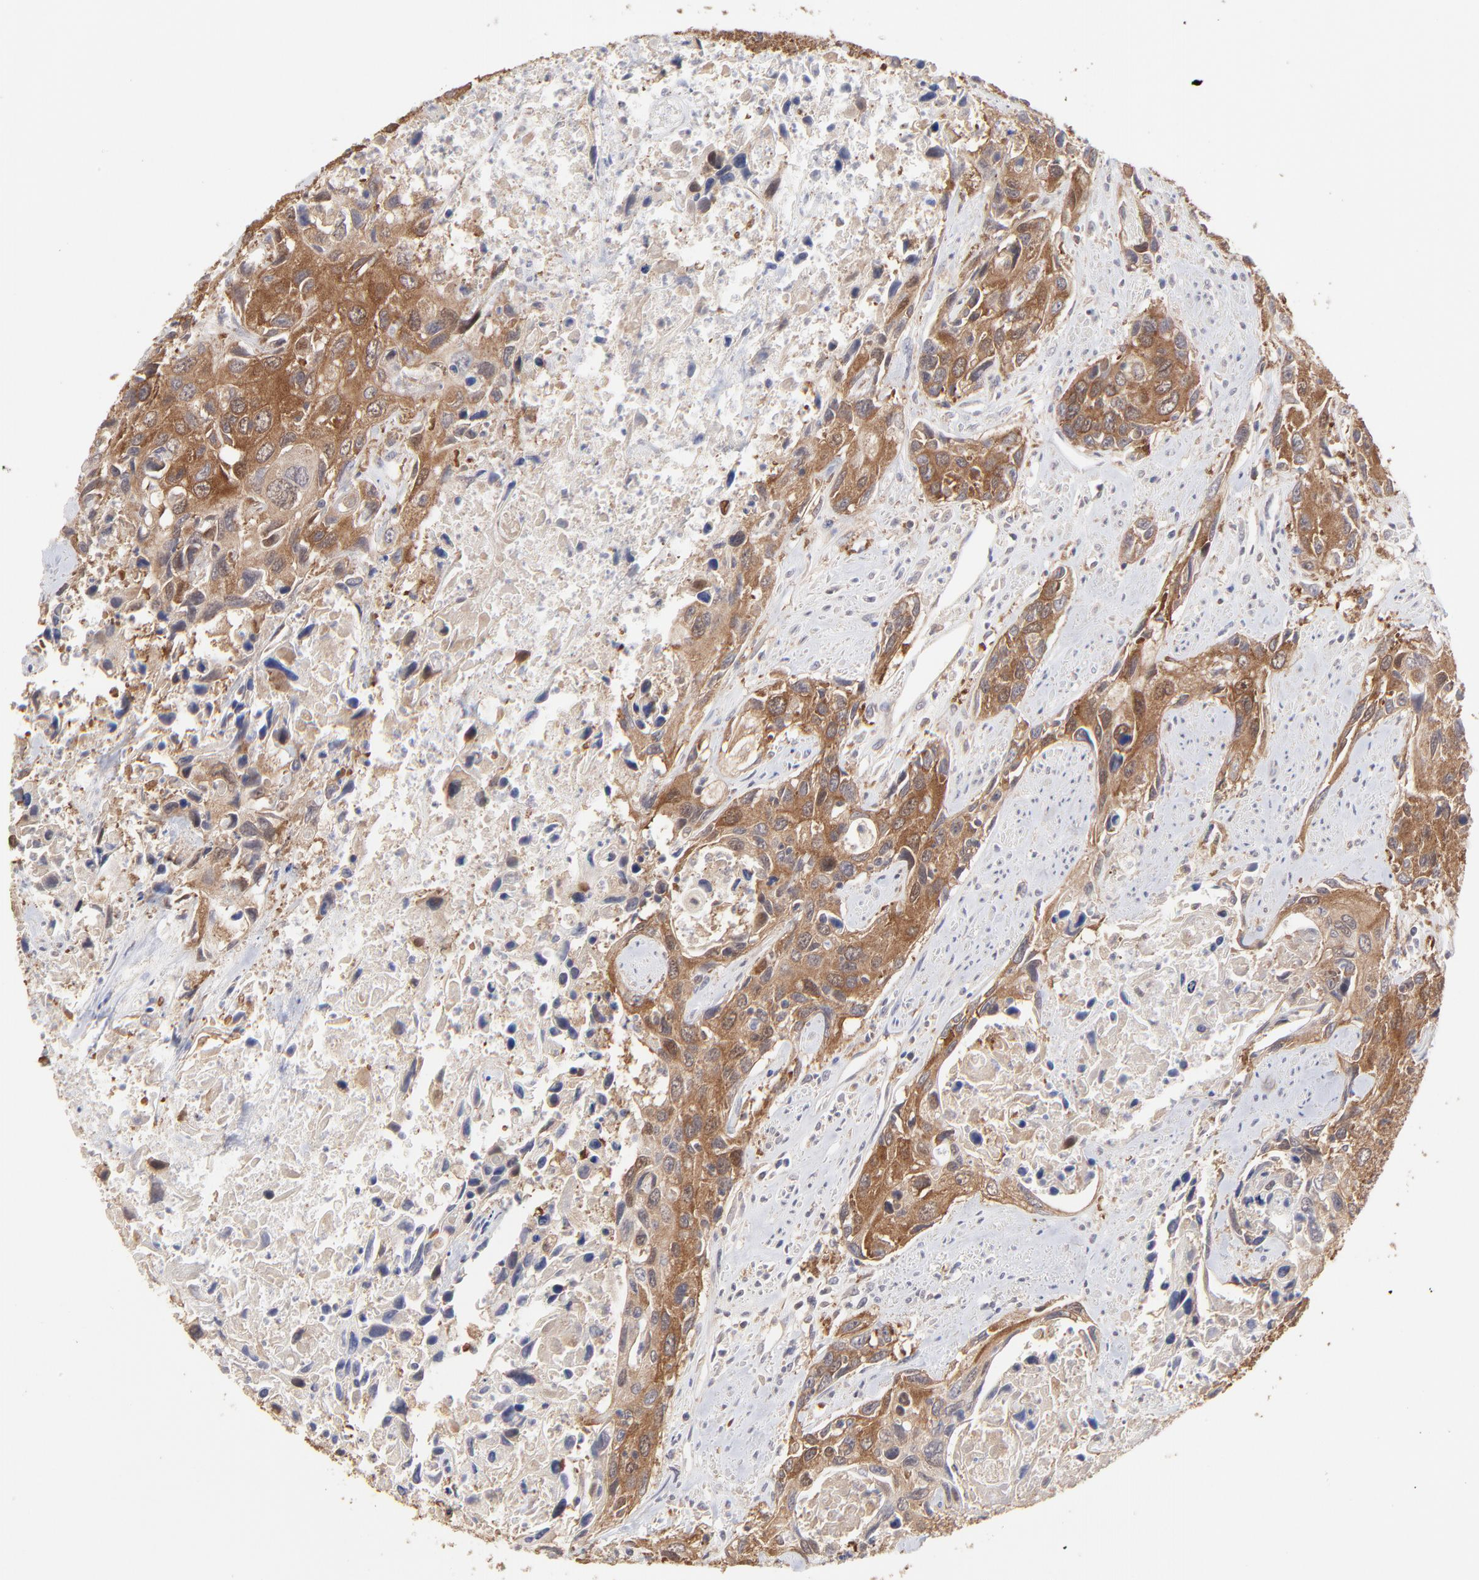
{"staining": {"intensity": "strong", "quantity": ">75%", "location": "cytoplasmic/membranous"}, "tissue": "urothelial cancer", "cell_type": "Tumor cells", "image_type": "cancer", "snomed": [{"axis": "morphology", "description": "Urothelial carcinoma, High grade"}, {"axis": "topography", "description": "Urinary bladder"}], "caption": "Immunohistochemical staining of human urothelial cancer shows strong cytoplasmic/membranous protein expression in approximately >75% of tumor cells.", "gene": "GART", "patient": {"sex": "male", "age": 71}}